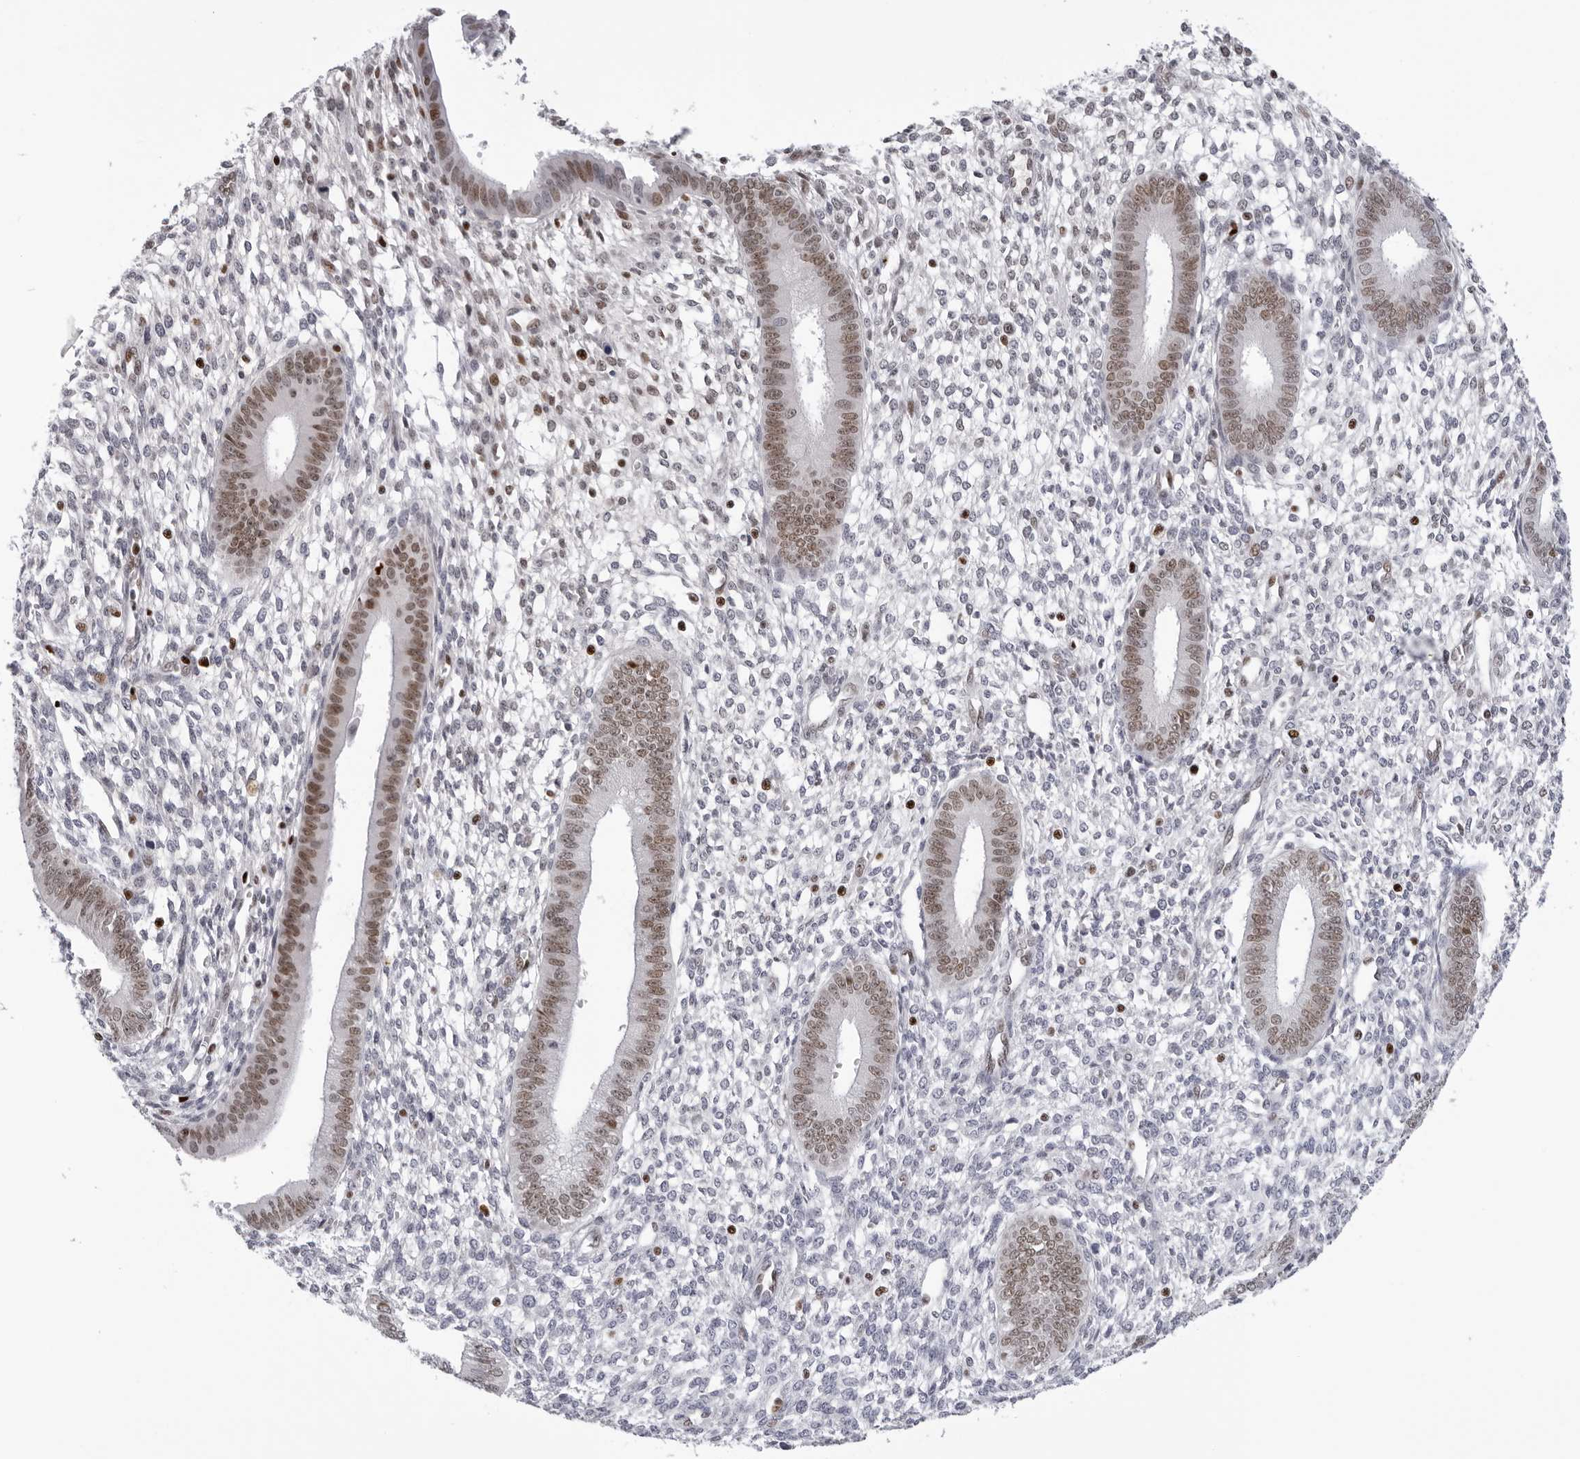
{"staining": {"intensity": "negative", "quantity": "none", "location": "none"}, "tissue": "endometrium", "cell_type": "Cells in endometrial stroma", "image_type": "normal", "snomed": [{"axis": "morphology", "description": "Normal tissue, NOS"}, {"axis": "topography", "description": "Endometrium"}], "caption": "Endometrium was stained to show a protein in brown. There is no significant expression in cells in endometrial stroma. Nuclei are stained in blue.", "gene": "OGG1", "patient": {"sex": "female", "age": 46}}